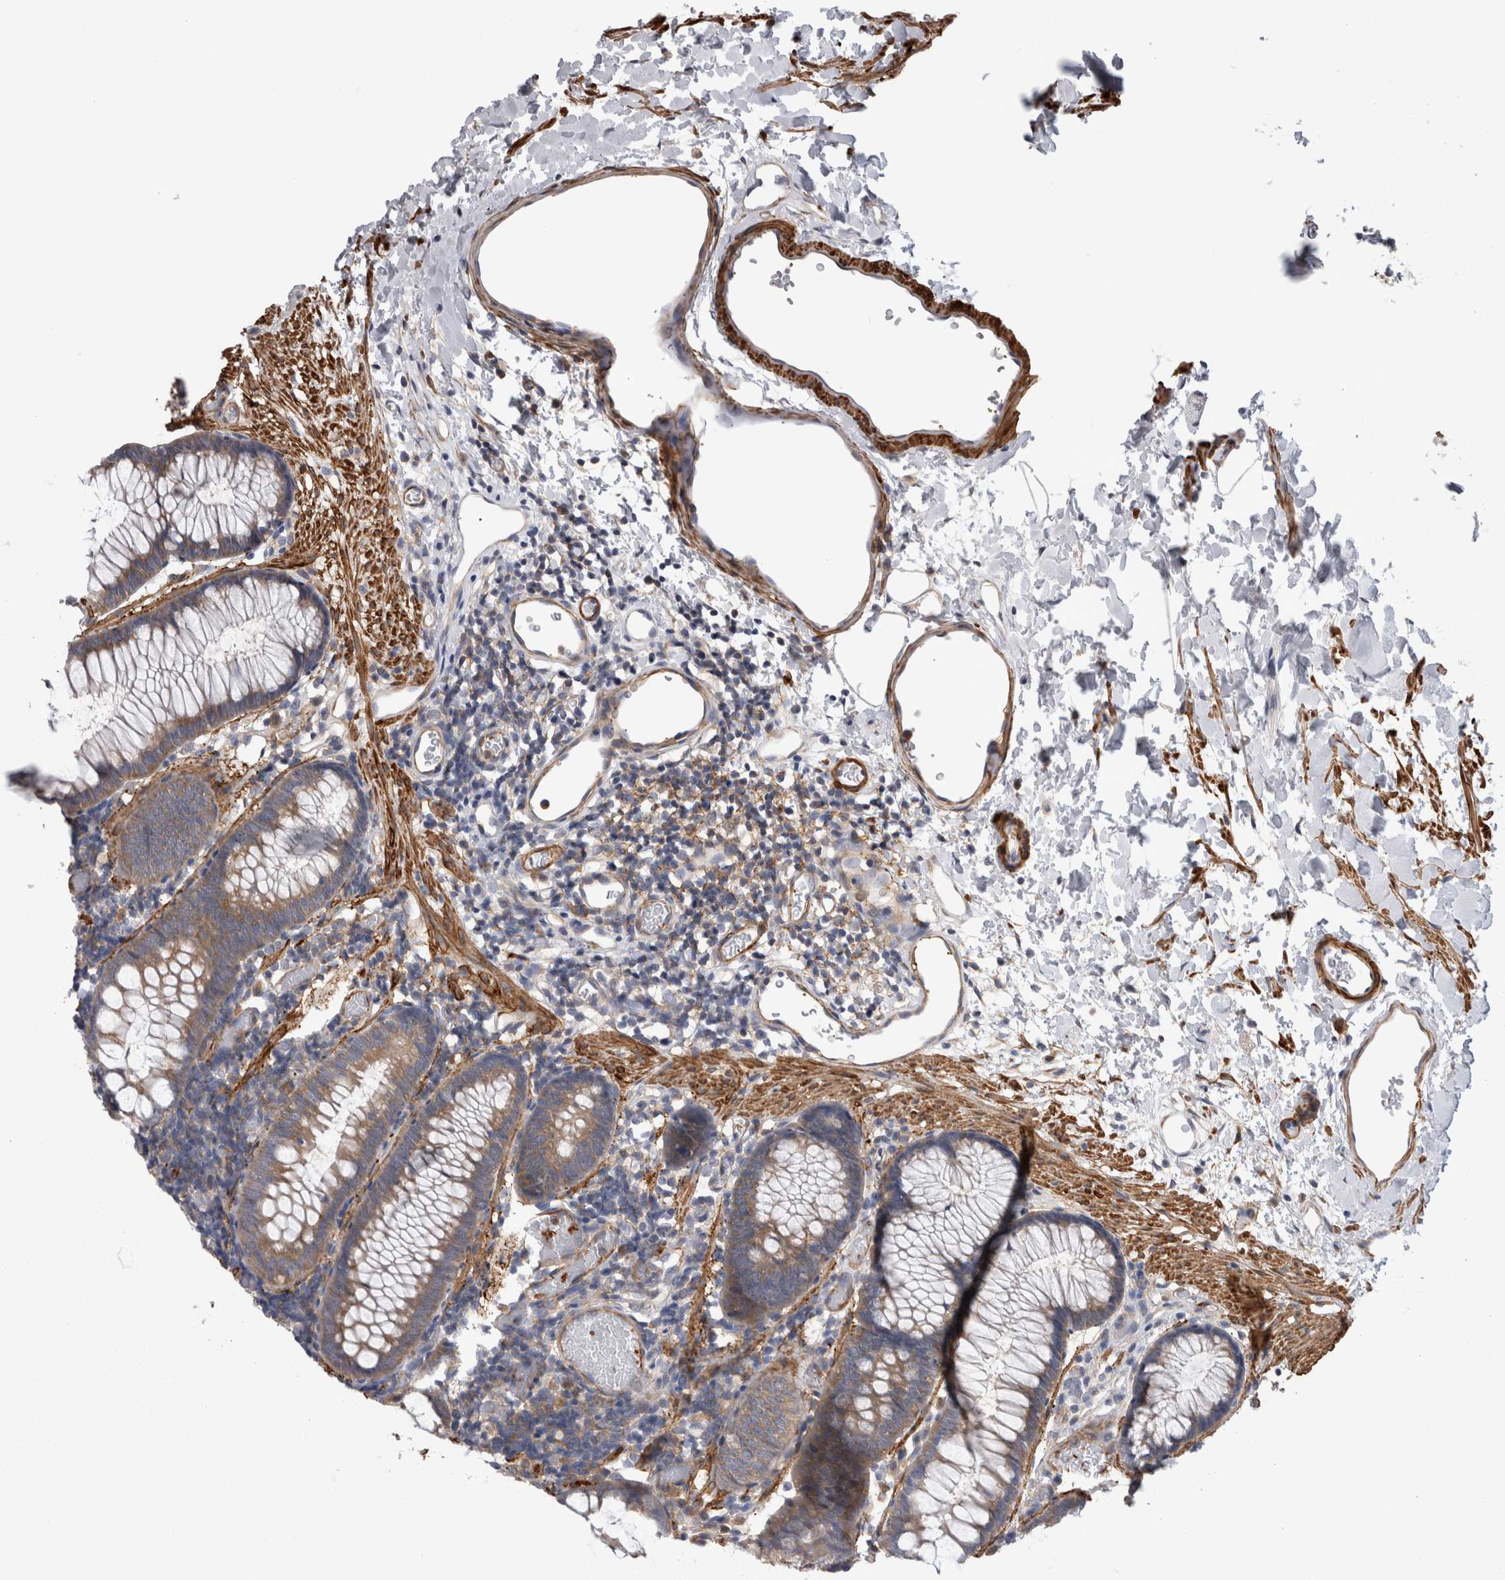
{"staining": {"intensity": "moderate", "quantity": ">75%", "location": "cytoplasmic/membranous"}, "tissue": "colon", "cell_type": "Endothelial cells", "image_type": "normal", "snomed": [{"axis": "morphology", "description": "Normal tissue, NOS"}, {"axis": "topography", "description": "Colon"}], "caption": "A brown stain shows moderate cytoplasmic/membranous expression of a protein in endothelial cells of unremarkable human colon.", "gene": "EPRS1", "patient": {"sex": "male", "age": 14}}